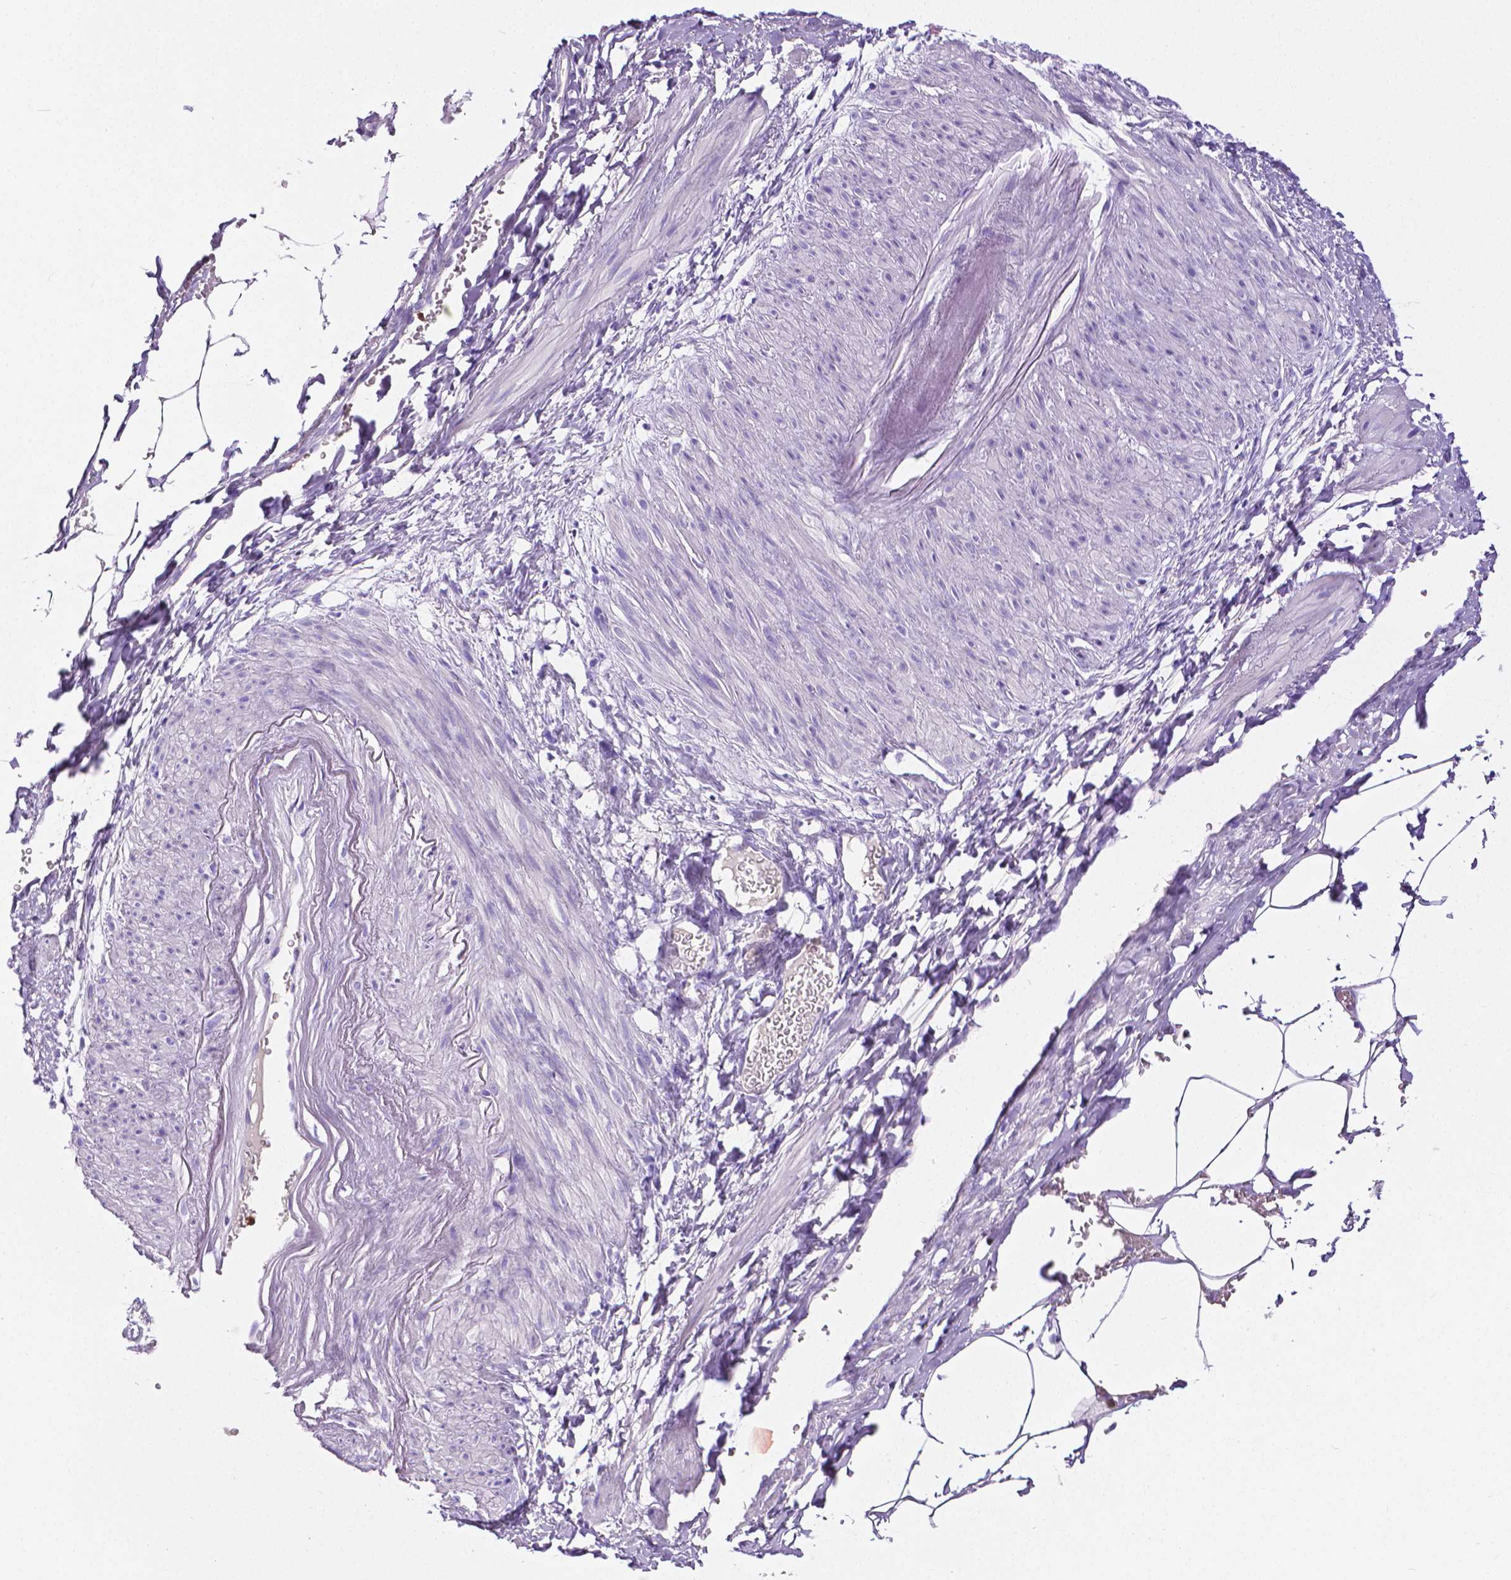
{"staining": {"intensity": "negative", "quantity": "none", "location": "none"}, "tissue": "adipose tissue", "cell_type": "Adipocytes", "image_type": "normal", "snomed": [{"axis": "morphology", "description": "Normal tissue, NOS"}, {"axis": "topography", "description": "Prostate"}, {"axis": "topography", "description": "Peripheral nerve tissue"}], "caption": "Immunohistochemistry (IHC) image of normal adipose tissue stained for a protein (brown), which demonstrates no staining in adipocytes. Nuclei are stained in blue.", "gene": "MMP9", "patient": {"sex": "male", "age": 55}}